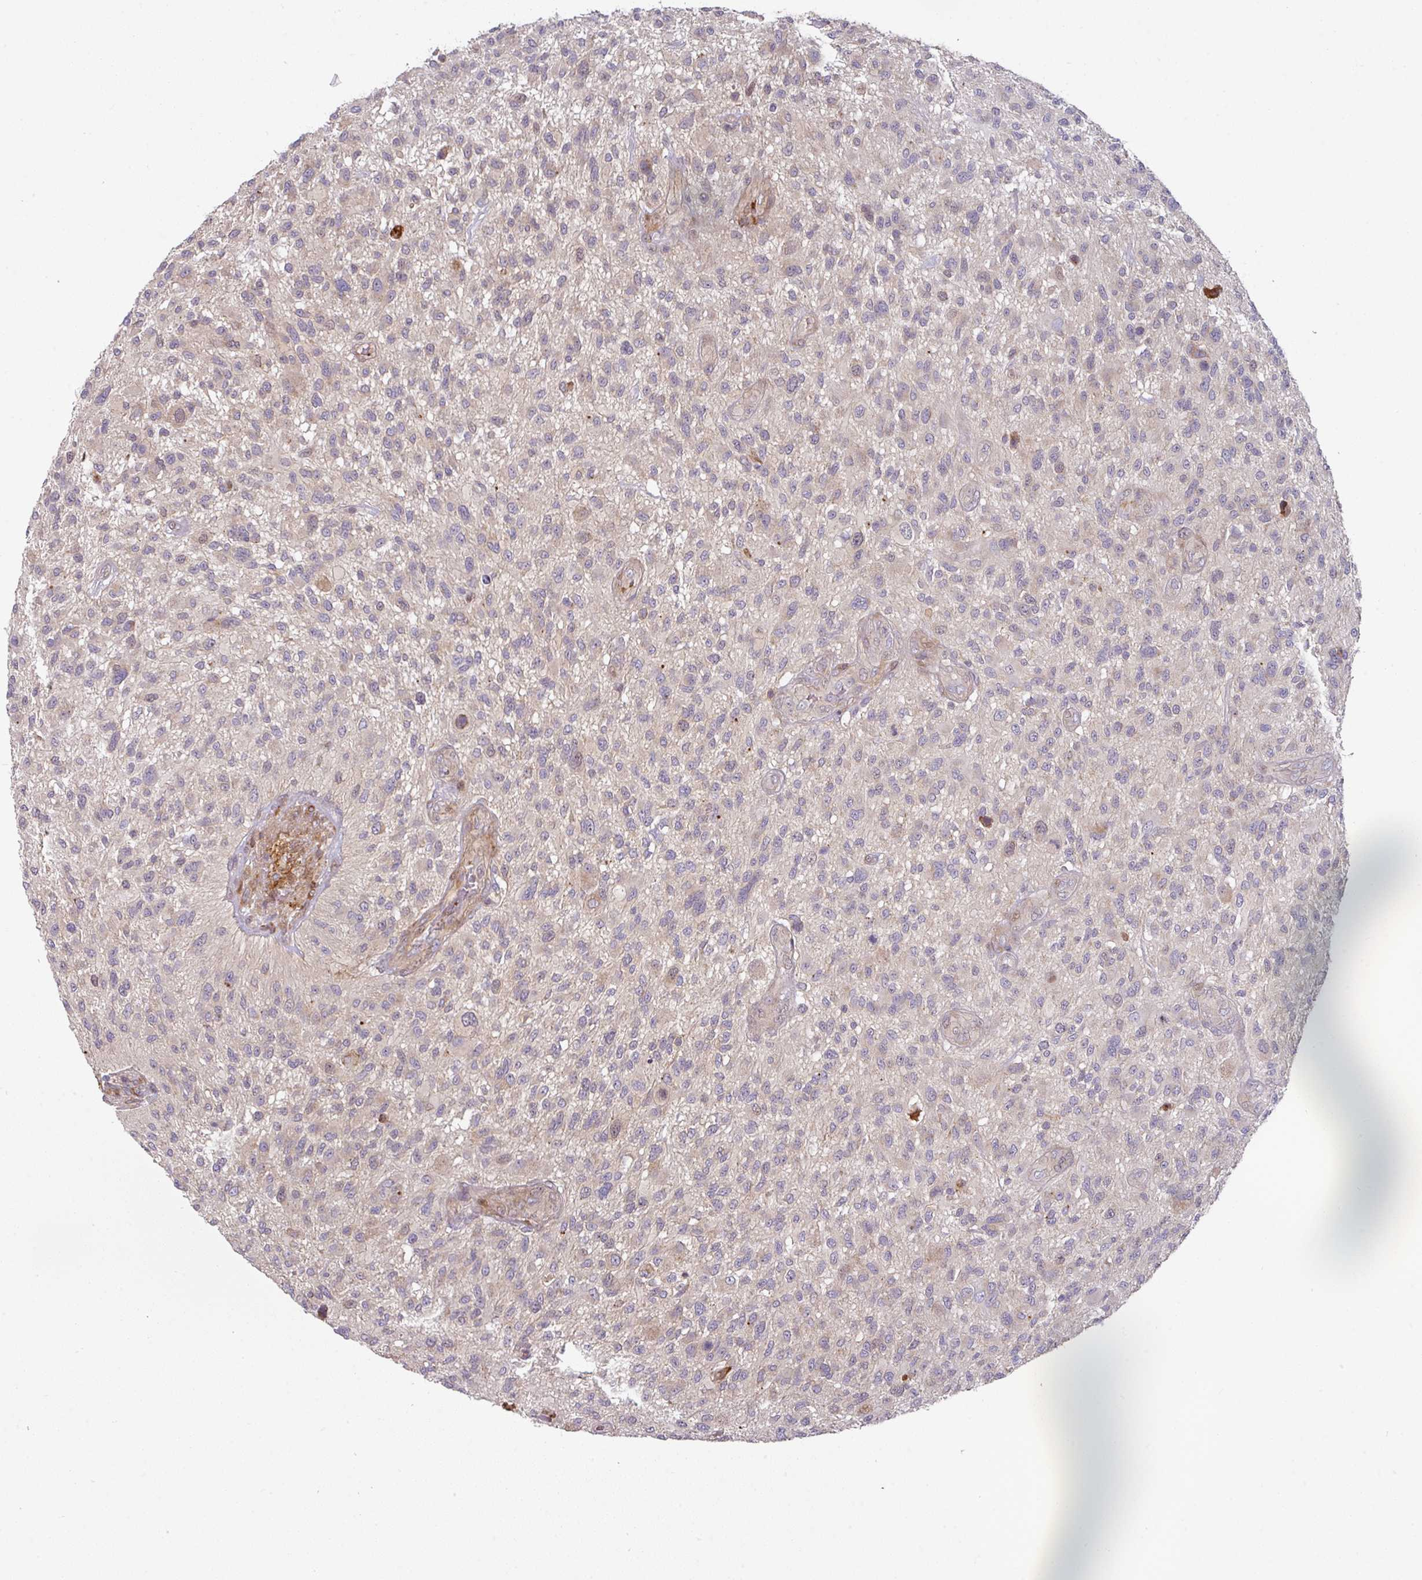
{"staining": {"intensity": "negative", "quantity": "none", "location": "none"}, "tissue": "glioma", "cell_type": "Tumor cells", "image_type": "cancer", "snomed": [{"axis": "morphology", "description": "Glioma, malignant, High grade"}, {"axis": "topography", "description": "Brain"}], "caption": "Immunohistochemistry of high-grade glioma (malignant) displays no expression in tumor cells.", "gene": "CASP2", "patient": {"sex": "male", "age": 47}}